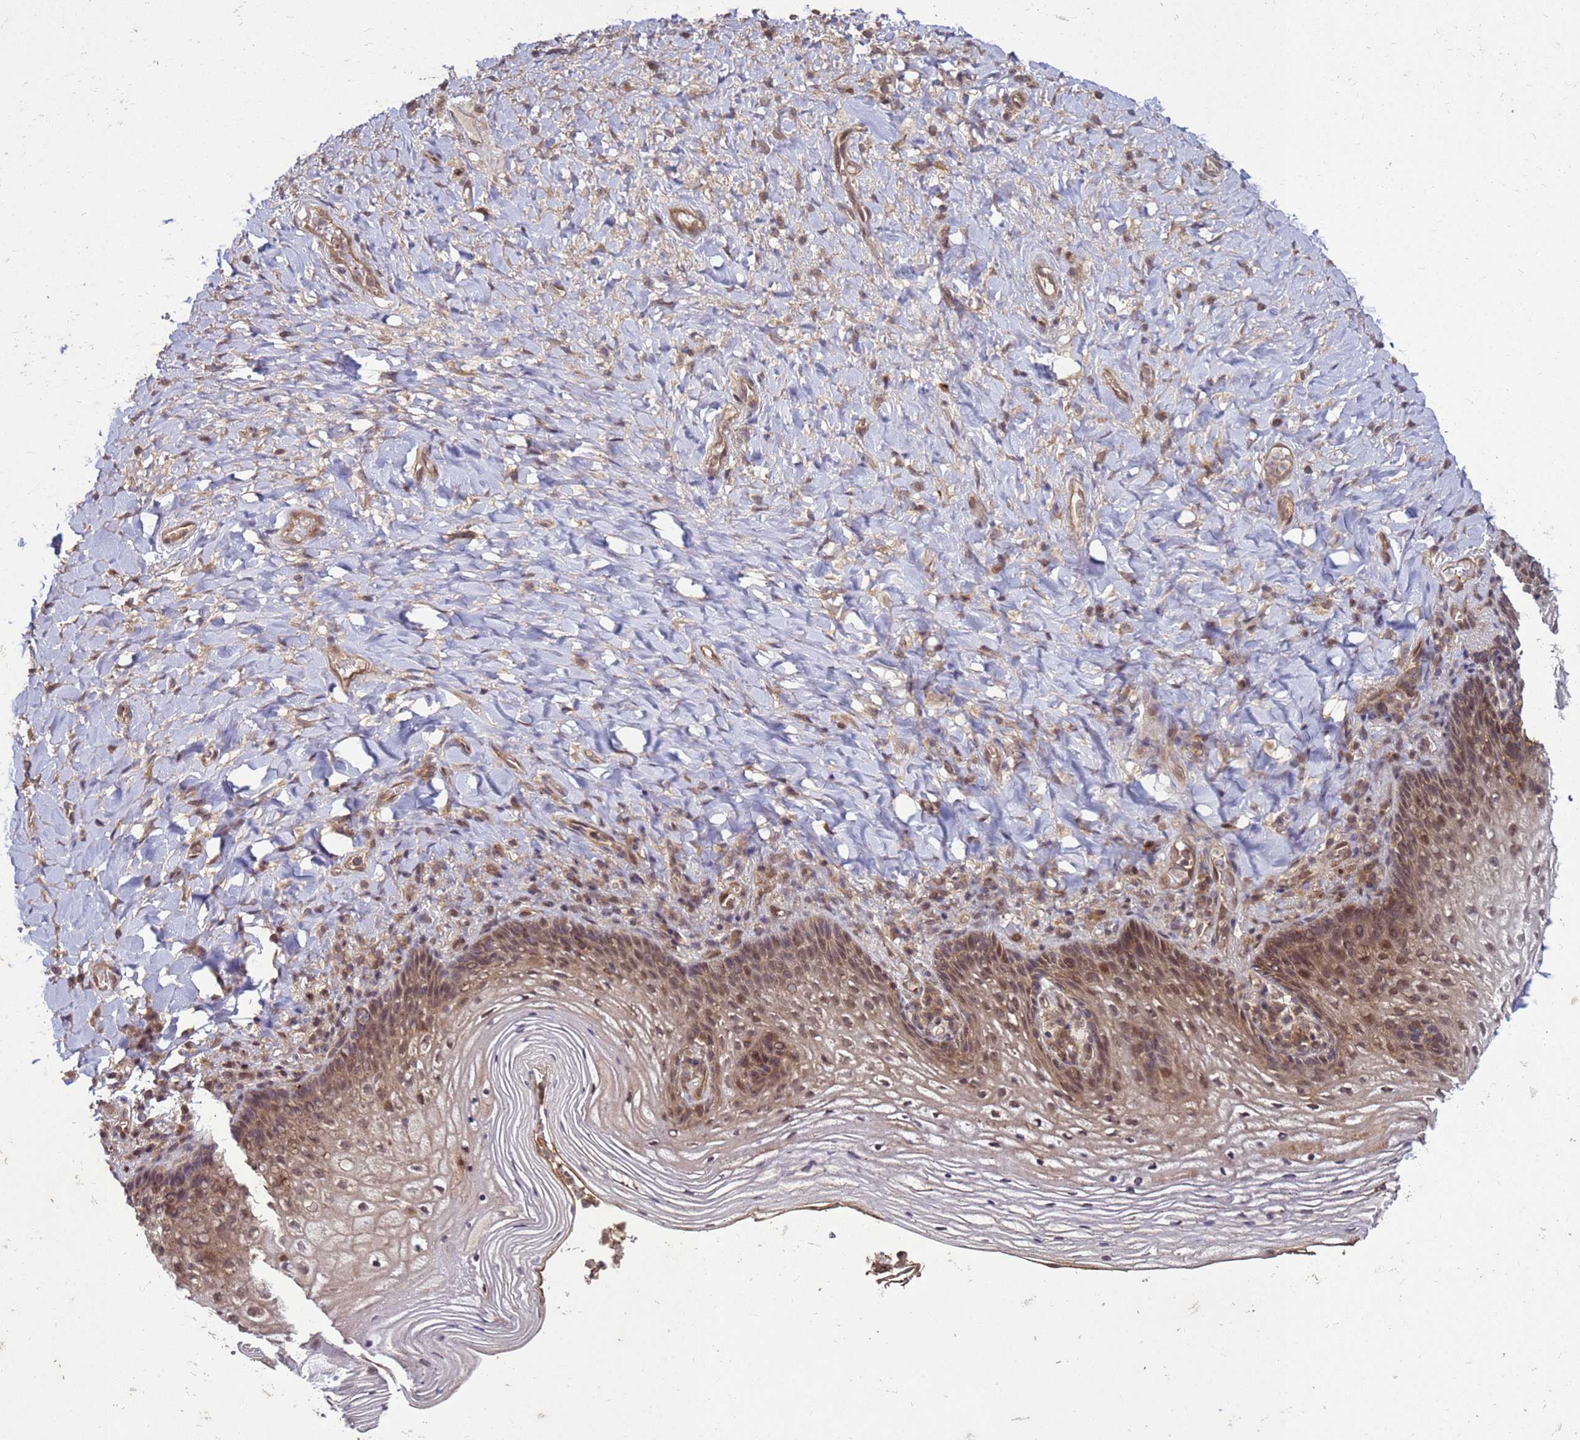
{"staining": {"intensity": "moderate", "quantity": ">75%", "location": "nuclear"}, "tissue": "vagina", "cell_type": "Squamous epithelial cells", "image_type": "normal", "snomed": [{"axis": "morphology", "description": "Normal tissue, NOS"}, {"axis": "topography", "description": "Vagina"}], "caption": "Immunohistochemical staining of benign human vagina exhibits medium levels of moderate nuclear positivity in about >75% of squamous epithelial cells. Using DAB (3,3'-diaminobenzidine) (brown) and hematoxylin (blue) stains, captured at high magnification using brightfield microscopy.", "gene": "CRBN", "patient": {"sex": "female", "age": 60}}